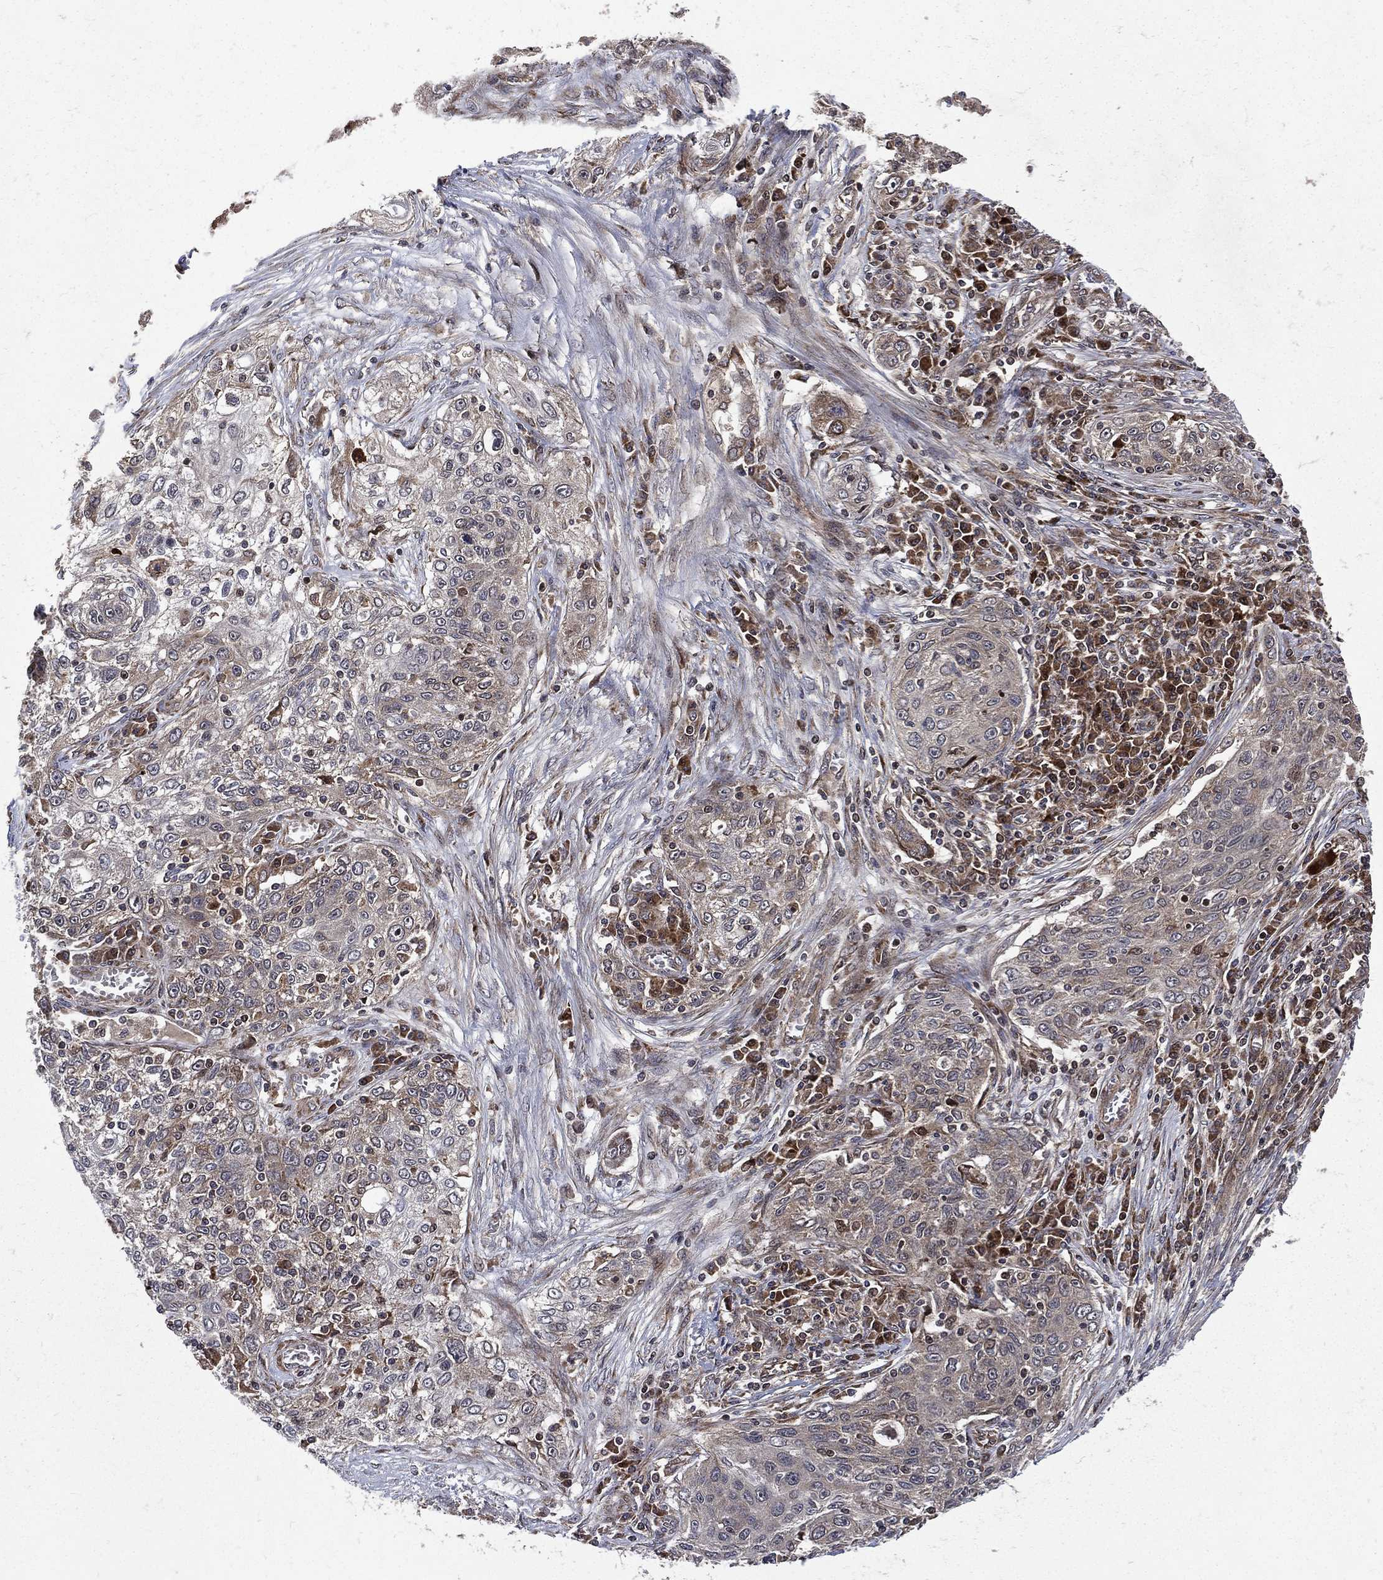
{"staining": {"intensity": "strong", "quantity": "<25%", "location": "cytoplasmic/membranous"}, "tissue": "lung cancer", "cell_type": "Tumor cells", "image_type": "cancer", "snomed": [{"axis": "morphology", "description": "Squamous cell carcinoma, NOS"}, {"axis": "topography", "description": "Lung"}], "caption": "DAB immunohistochemical staining of human lung cancer (squamous cell carcinoma) displays strong cytoplasmic/membranous protein positivity in about <25% of tumor cells.", "gene": "RAB11FIP4", "patient": {"sex": "female", "age": 69}}